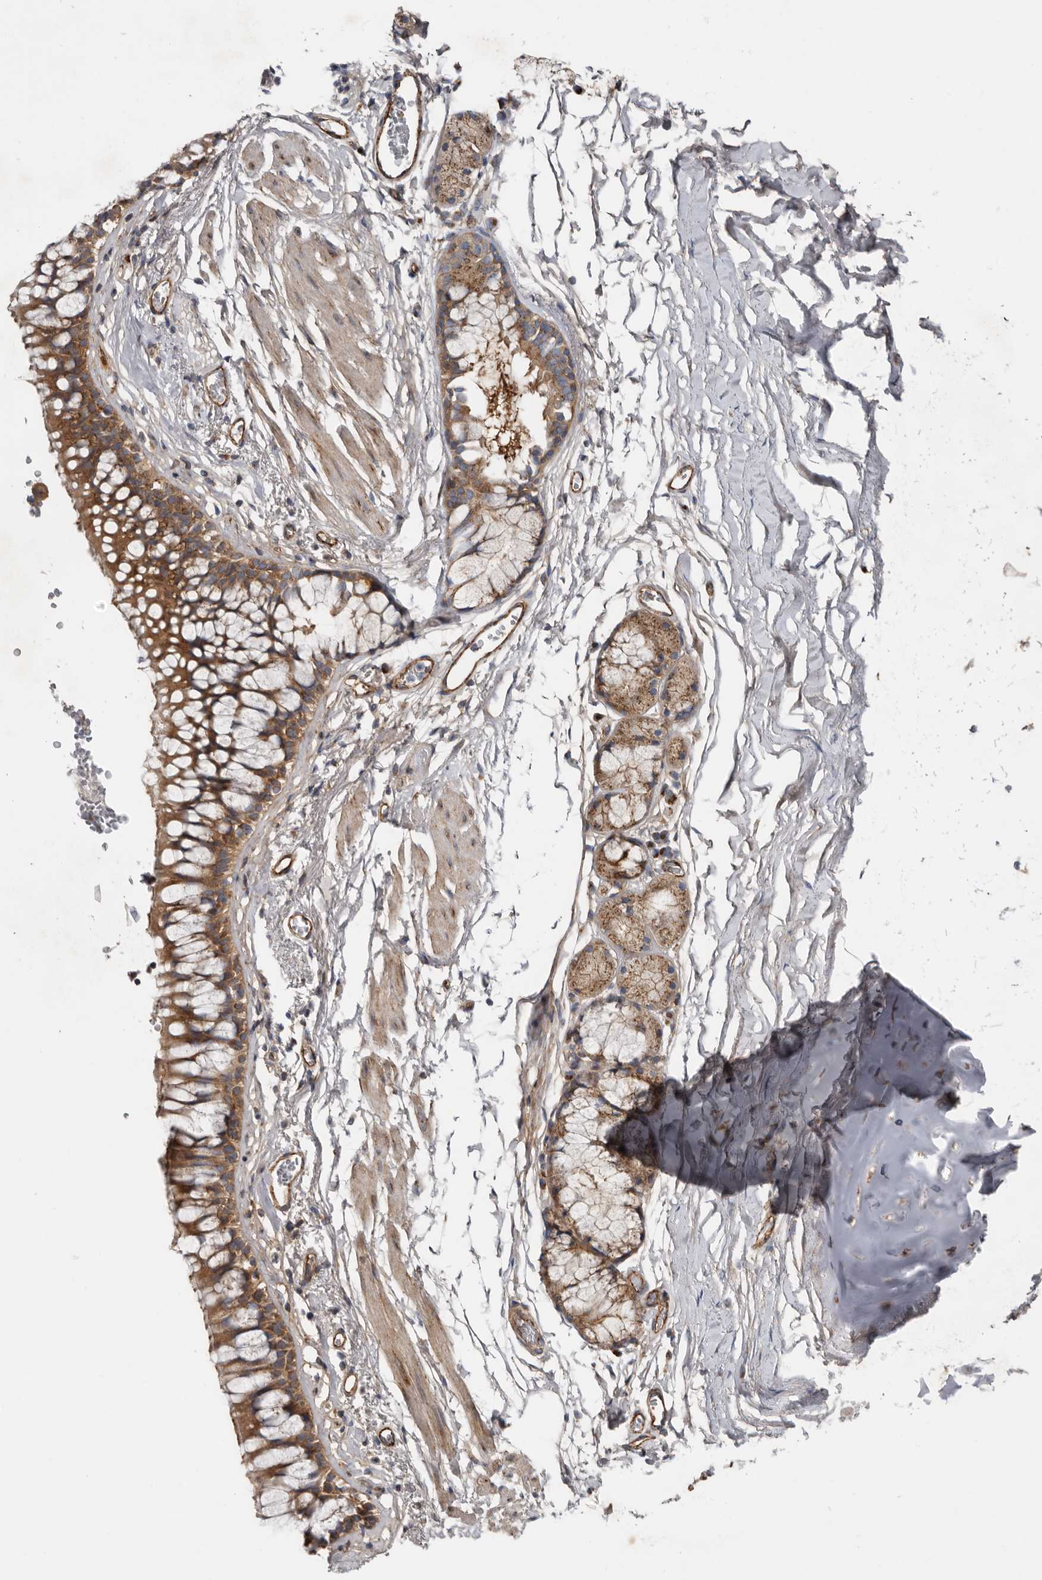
{"staining": {"intensity": "moderate", "quantity": ">75%", "location": "cytoplasmic/membranous"}, "tissue": "bronchus", "cell_type": "Respiratory epithelial cells", "image_type": "normal", "snomed": [{"axis": "morphology", "description": "Normal tissue, NOS"}, {"axis": "morphology", "description": "Inflammation, NOS"}, {"axis": "topography", "description": "Cartilage tissue"}, {"axis": "topography", "description": "Bronchus"}, {"axis": "topography", "description": "Lung"}], "caption": "High-power microscopy captured an immunohistochemistry histopathology image of benign bronchus, revealing moderate cytoplasmic/membranous staining in approximately >75% of respiratory epithelial cells.", "gene": "LUZP1", "patient": {"sex": "female", "age": 64}}